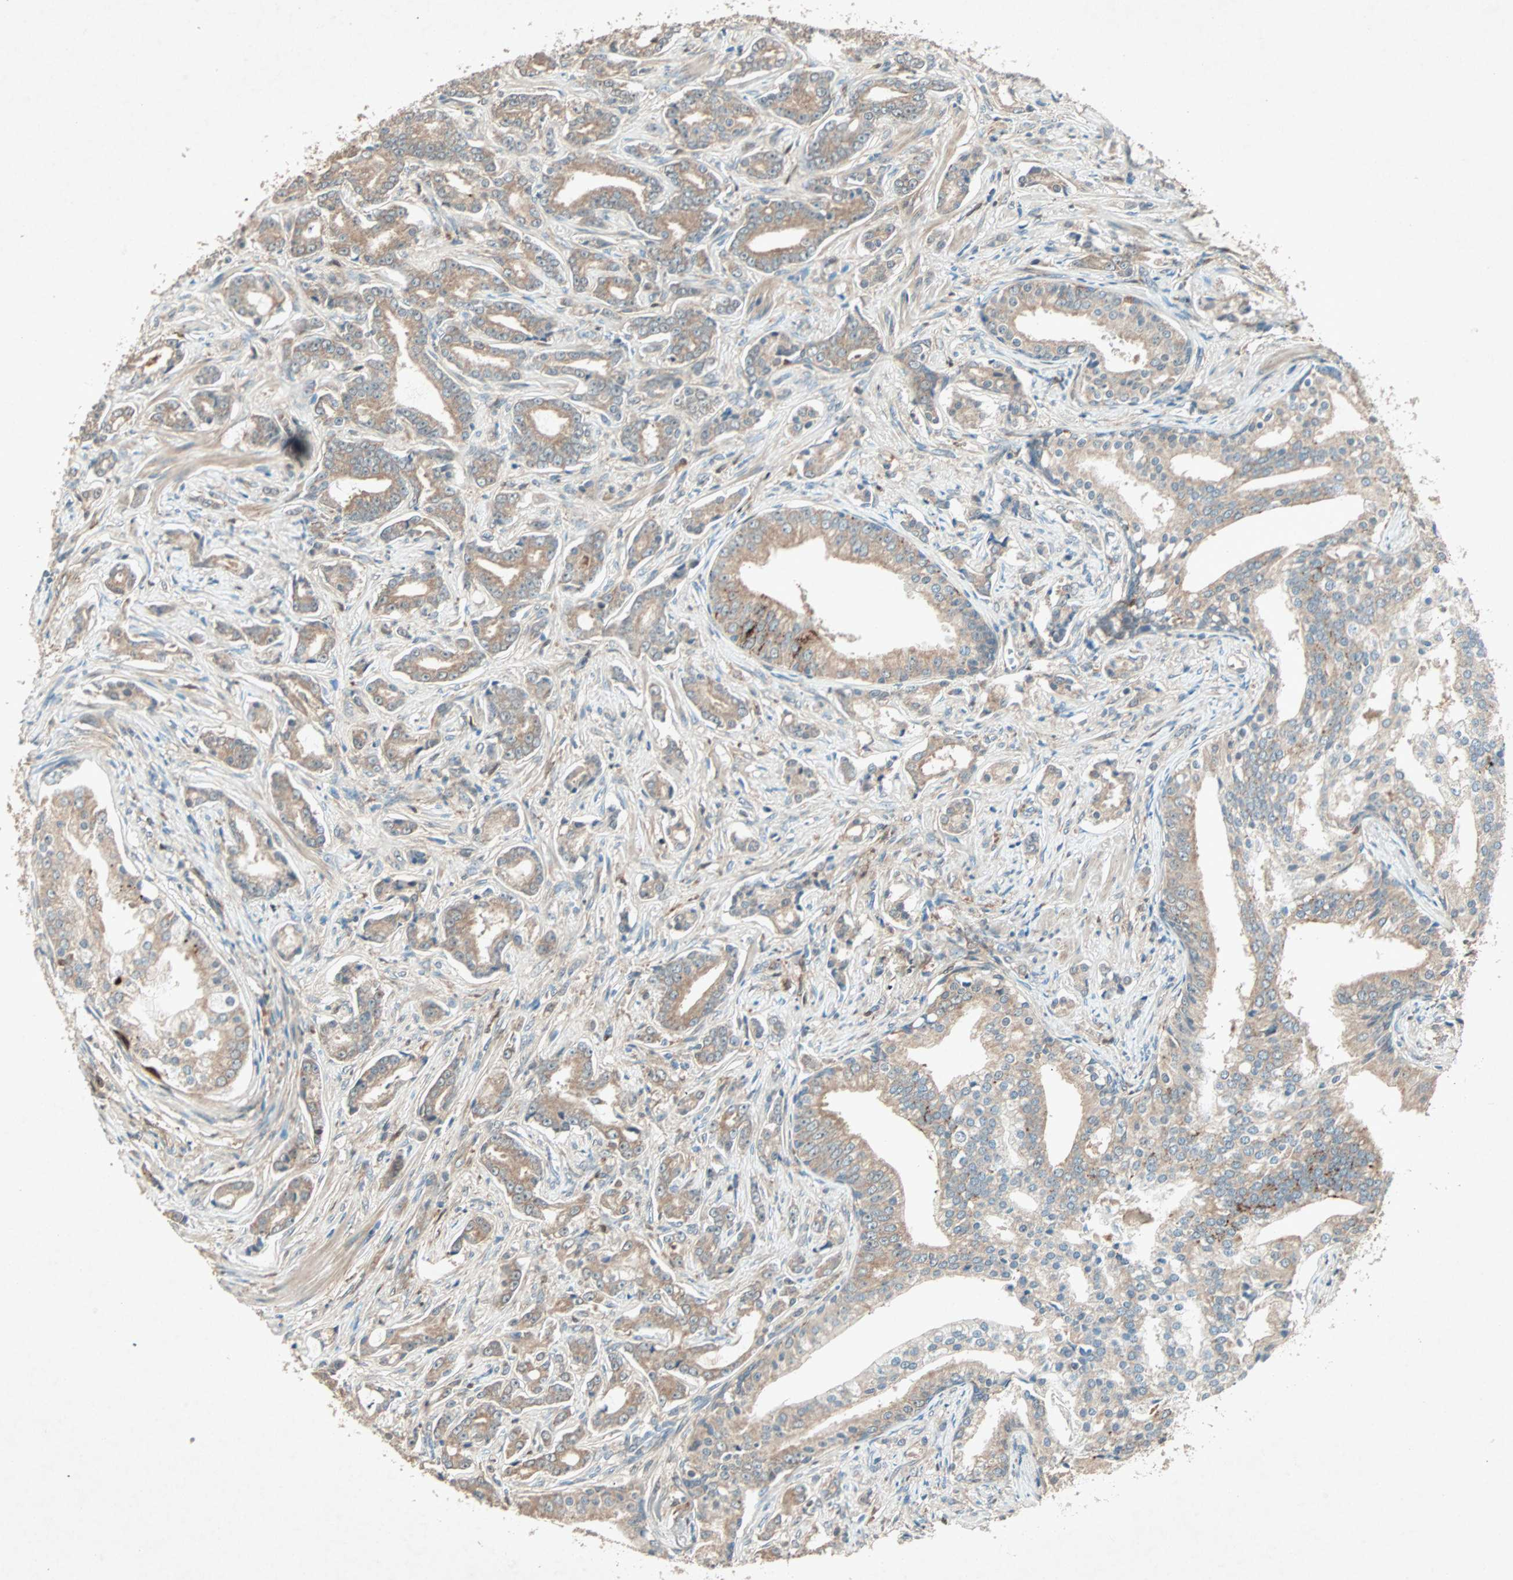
{"staining": {"intensity": "weak", "quantity": ">75%", "location": "cytoplasmic/membranous"}, "tissue": "prostate cancer", "cell_type": "Tumor cells", "image_type": "cancer", "snomed": [{"axis": "morphology", "description": "Adenocarcinoma, Low grade"}, {"axis": "topography", "description": "Prostate"}], "caption": "Human prostate adenocarcinoma (low-grade) stained with a brown dye displays weak cytoplasmic/membranous positive staining in about >75% of tumor cells.", "gene": "SDSL", "patient": {"sex": "male", "age": 58}}